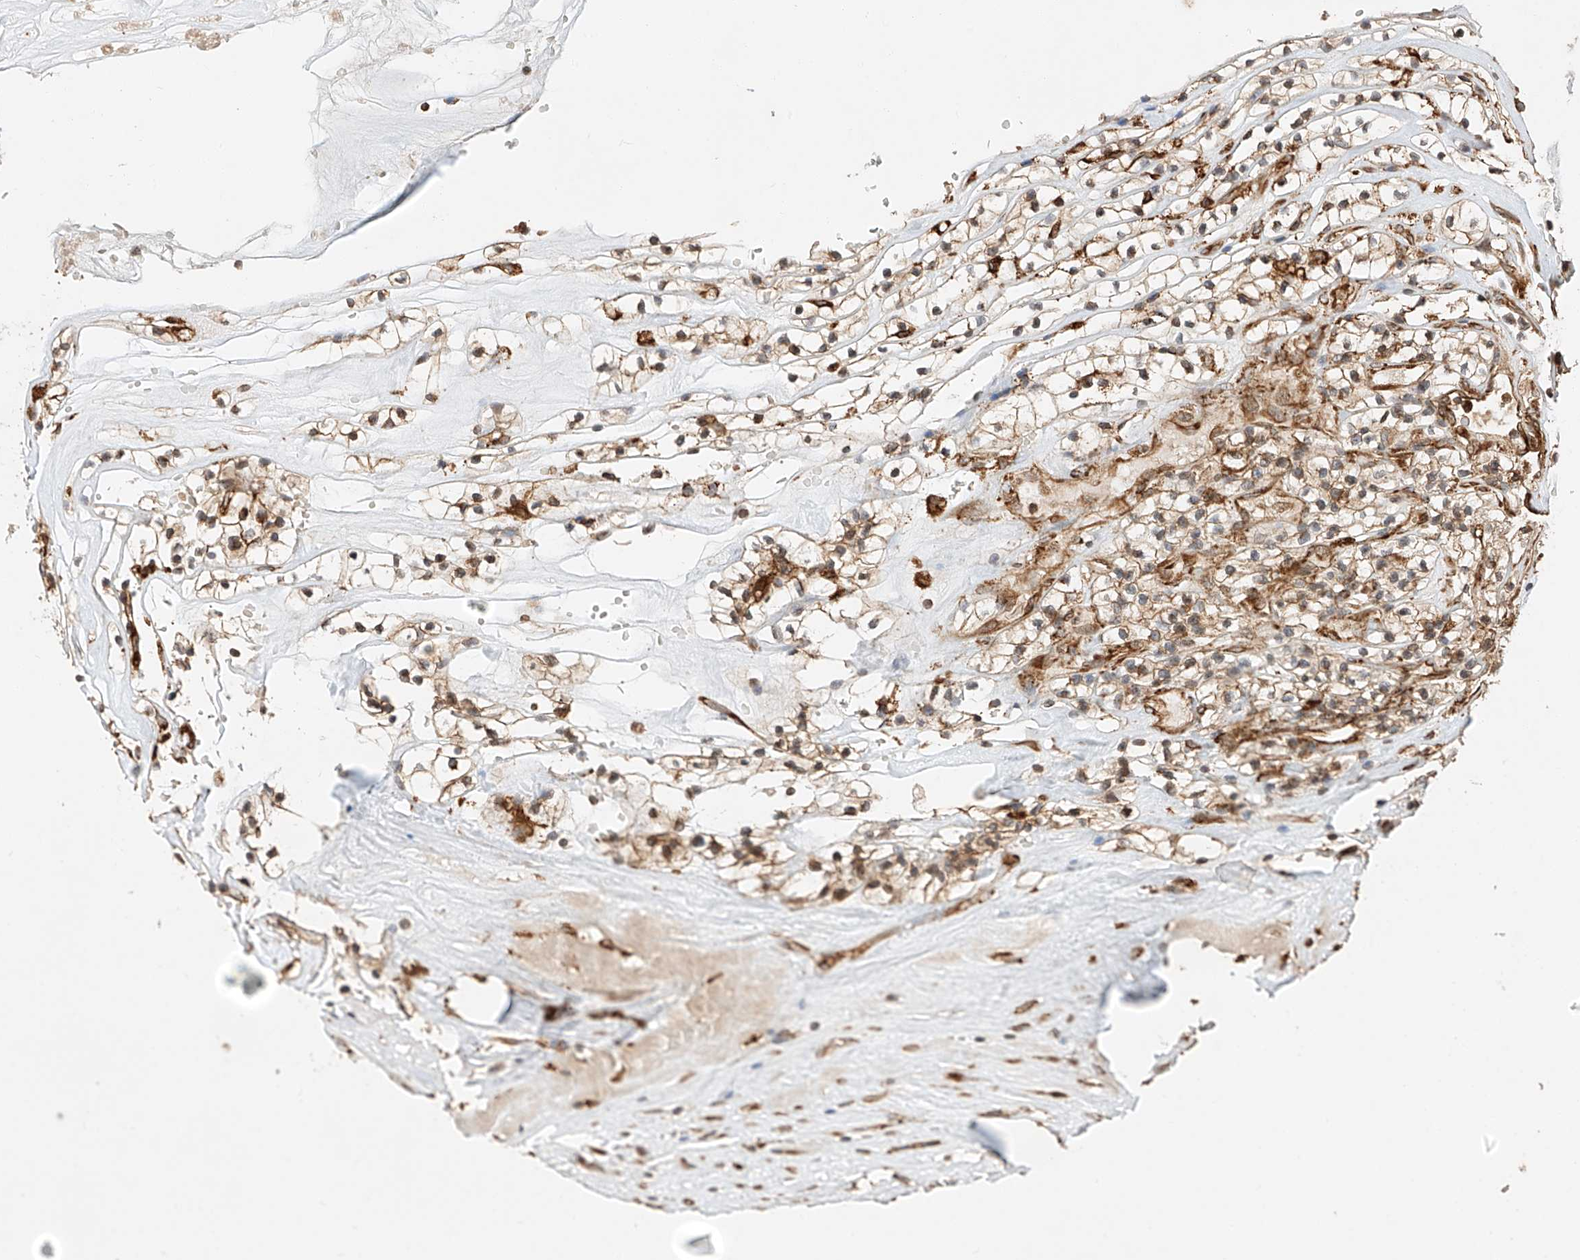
{"staining": {"intensity": "moderate", "quantity": ">75%", "location": "cytoplasmic/membranous"}, "tissue": "renal cancer", "cell_type": "Tumor cells", "image_type": "cancer", "snomed": [{"axis": "morphology", "description": "Adenocarcinoma, NOS"}, {"axis": "topography", "description": "Kidney"}], "caption": "Immunohistochemistry histopathology image of renal adenocarcinoma stained for a protein (brown), which exhibits medium levels of moderate cytoplasmic/membranous positivity in approximately >75% of tumor cells.", "gene": "ZNF84", "patient": {"sex": "female", "age": 57}}